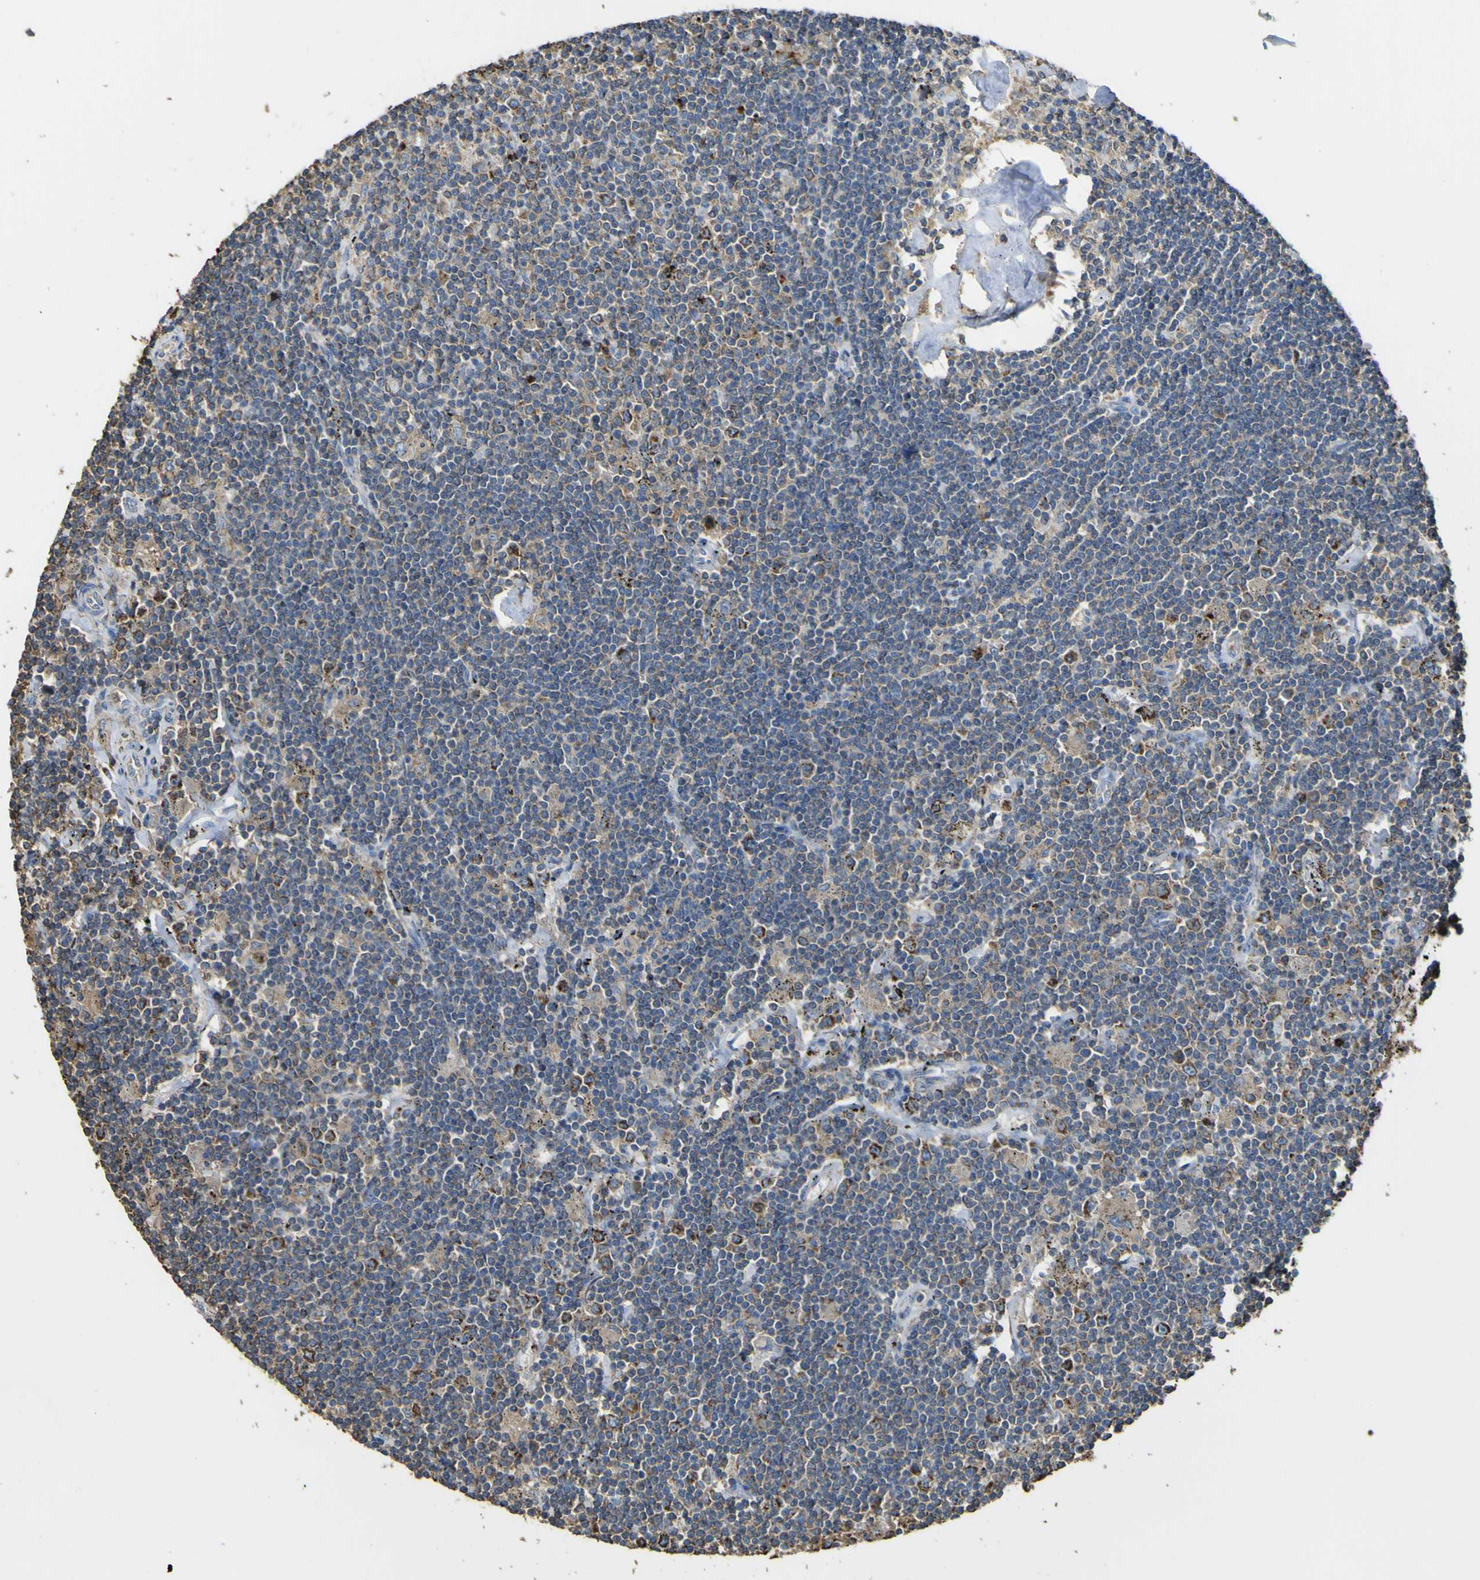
{"staining": {"intensity": "weak", "quantity": "25%-75%", "location": "cytoplasmic/membranous"}, "tissue": "lymphoma", "cell_type": "Tumor cells", "image_type": "cancer", "snomed": [{"axis": "morphology", "description": "Malignant lymphoma, non-Hodgkin's type, Low grade"}, {"axis": "topography", "description": "Spleen"}], "caption": "This is a photomicrograph of immunohistochemistry staining of low-grade malignant lymphoma, non-Hodgkin's type, which shows weak staining in the cytoplasmic/membranous of tumor cells.", "gene": "ACSL3", "patient": {"sex": "male", "age": 76}}